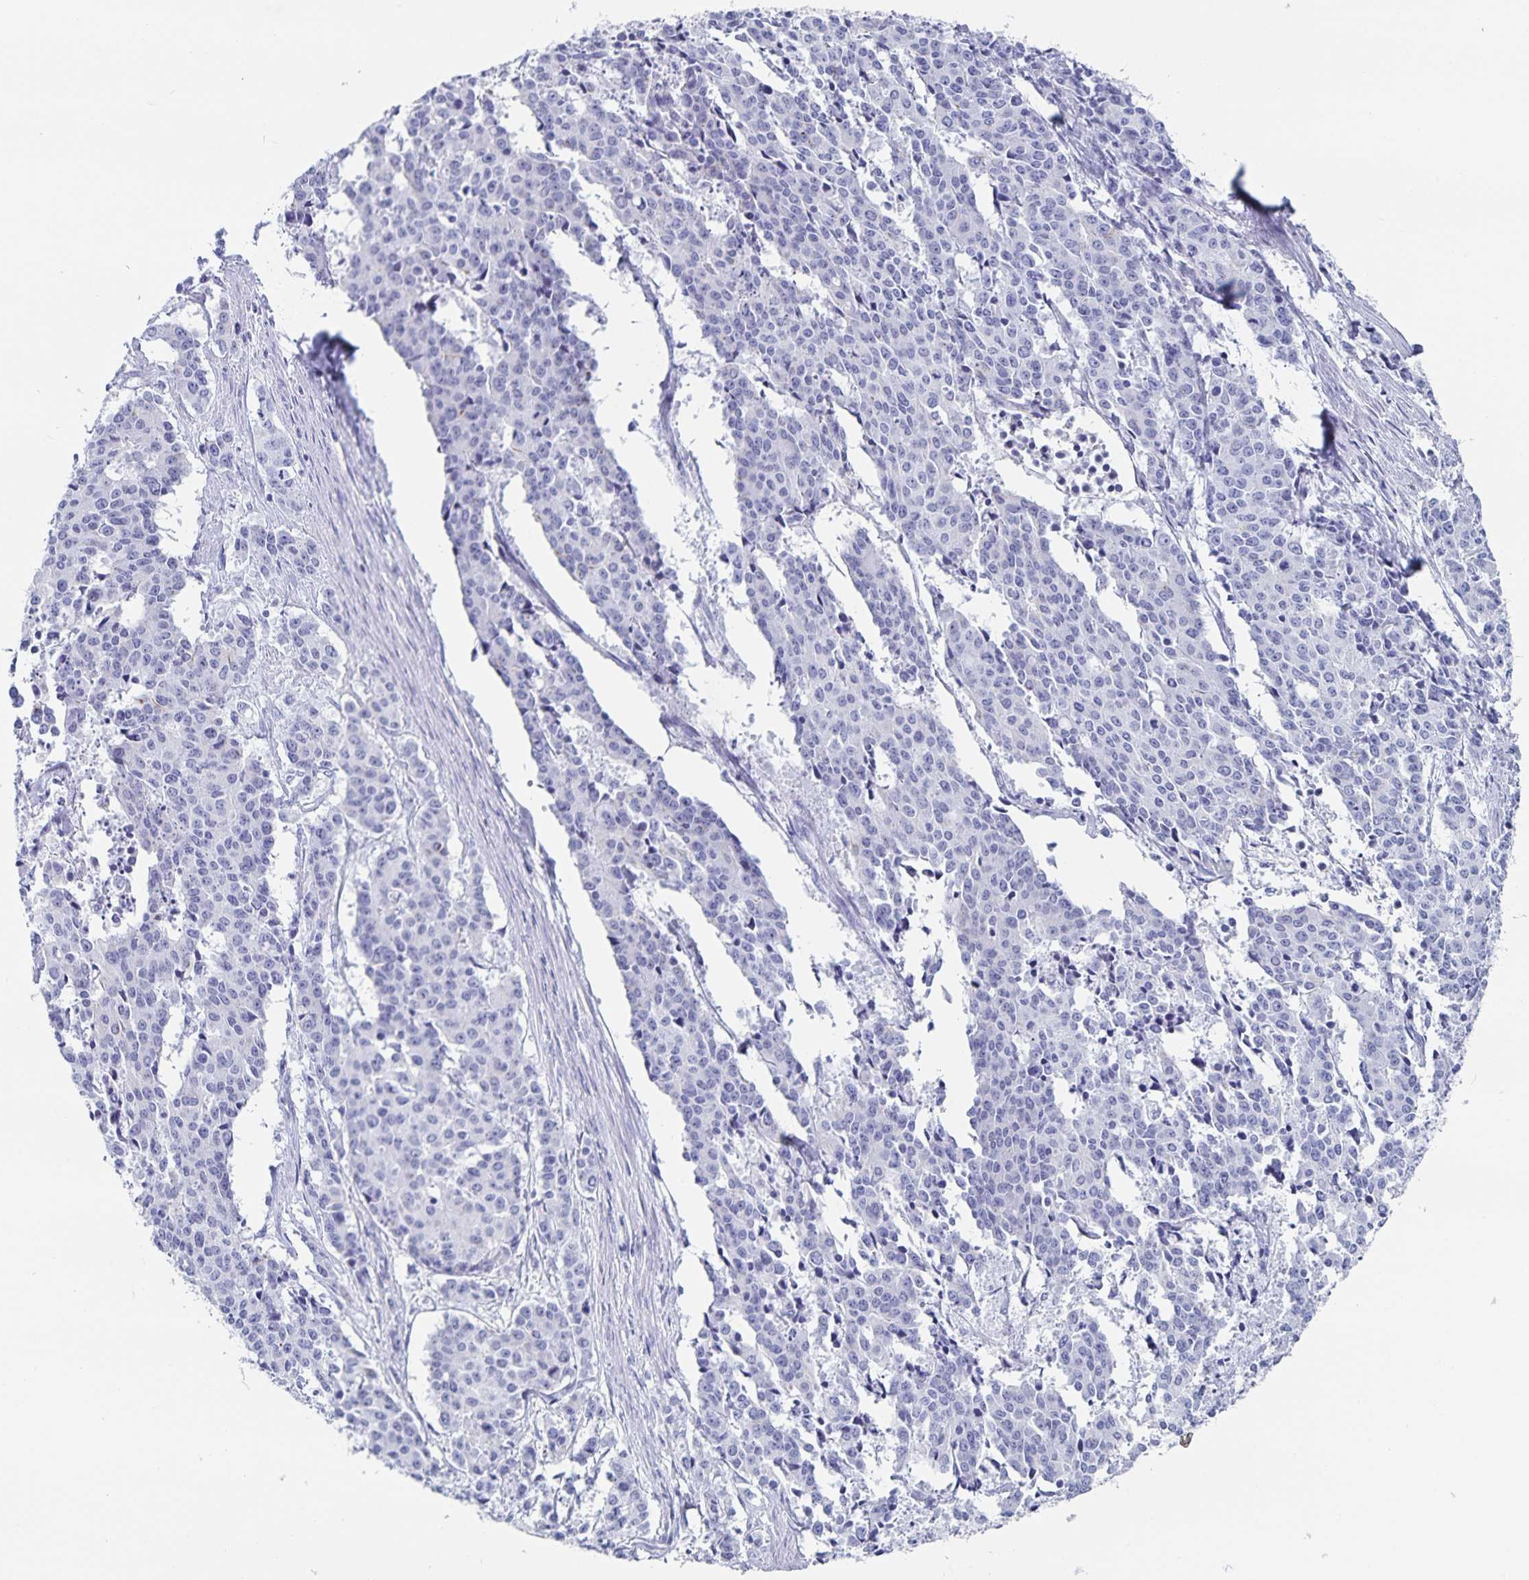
{"staining": {"intensity": "negative", "quantity": "none", "location": "none"}, "tissue": "cervical cancer", "cell_type": "Tumor cells", "image_type": "cancer", "snomed": [{"axis": "morphology", "description": "Squamous cell carcinoma, NOS"}, {"axis": "topography", "description": "Cervix"}], "caption": "The image reveals no significant staining in tumor cells of cervical cancer (squamous cell carcinoma). The staining was performed using DAB (3,3'-diaminobenzidine) to visualize the protein expression in brown, while the nuclei were stained in blue with hematoxylin (Magnification: 20x).", "gene": "C19orf73", "patient": {"sex": "female", "age": 28}}